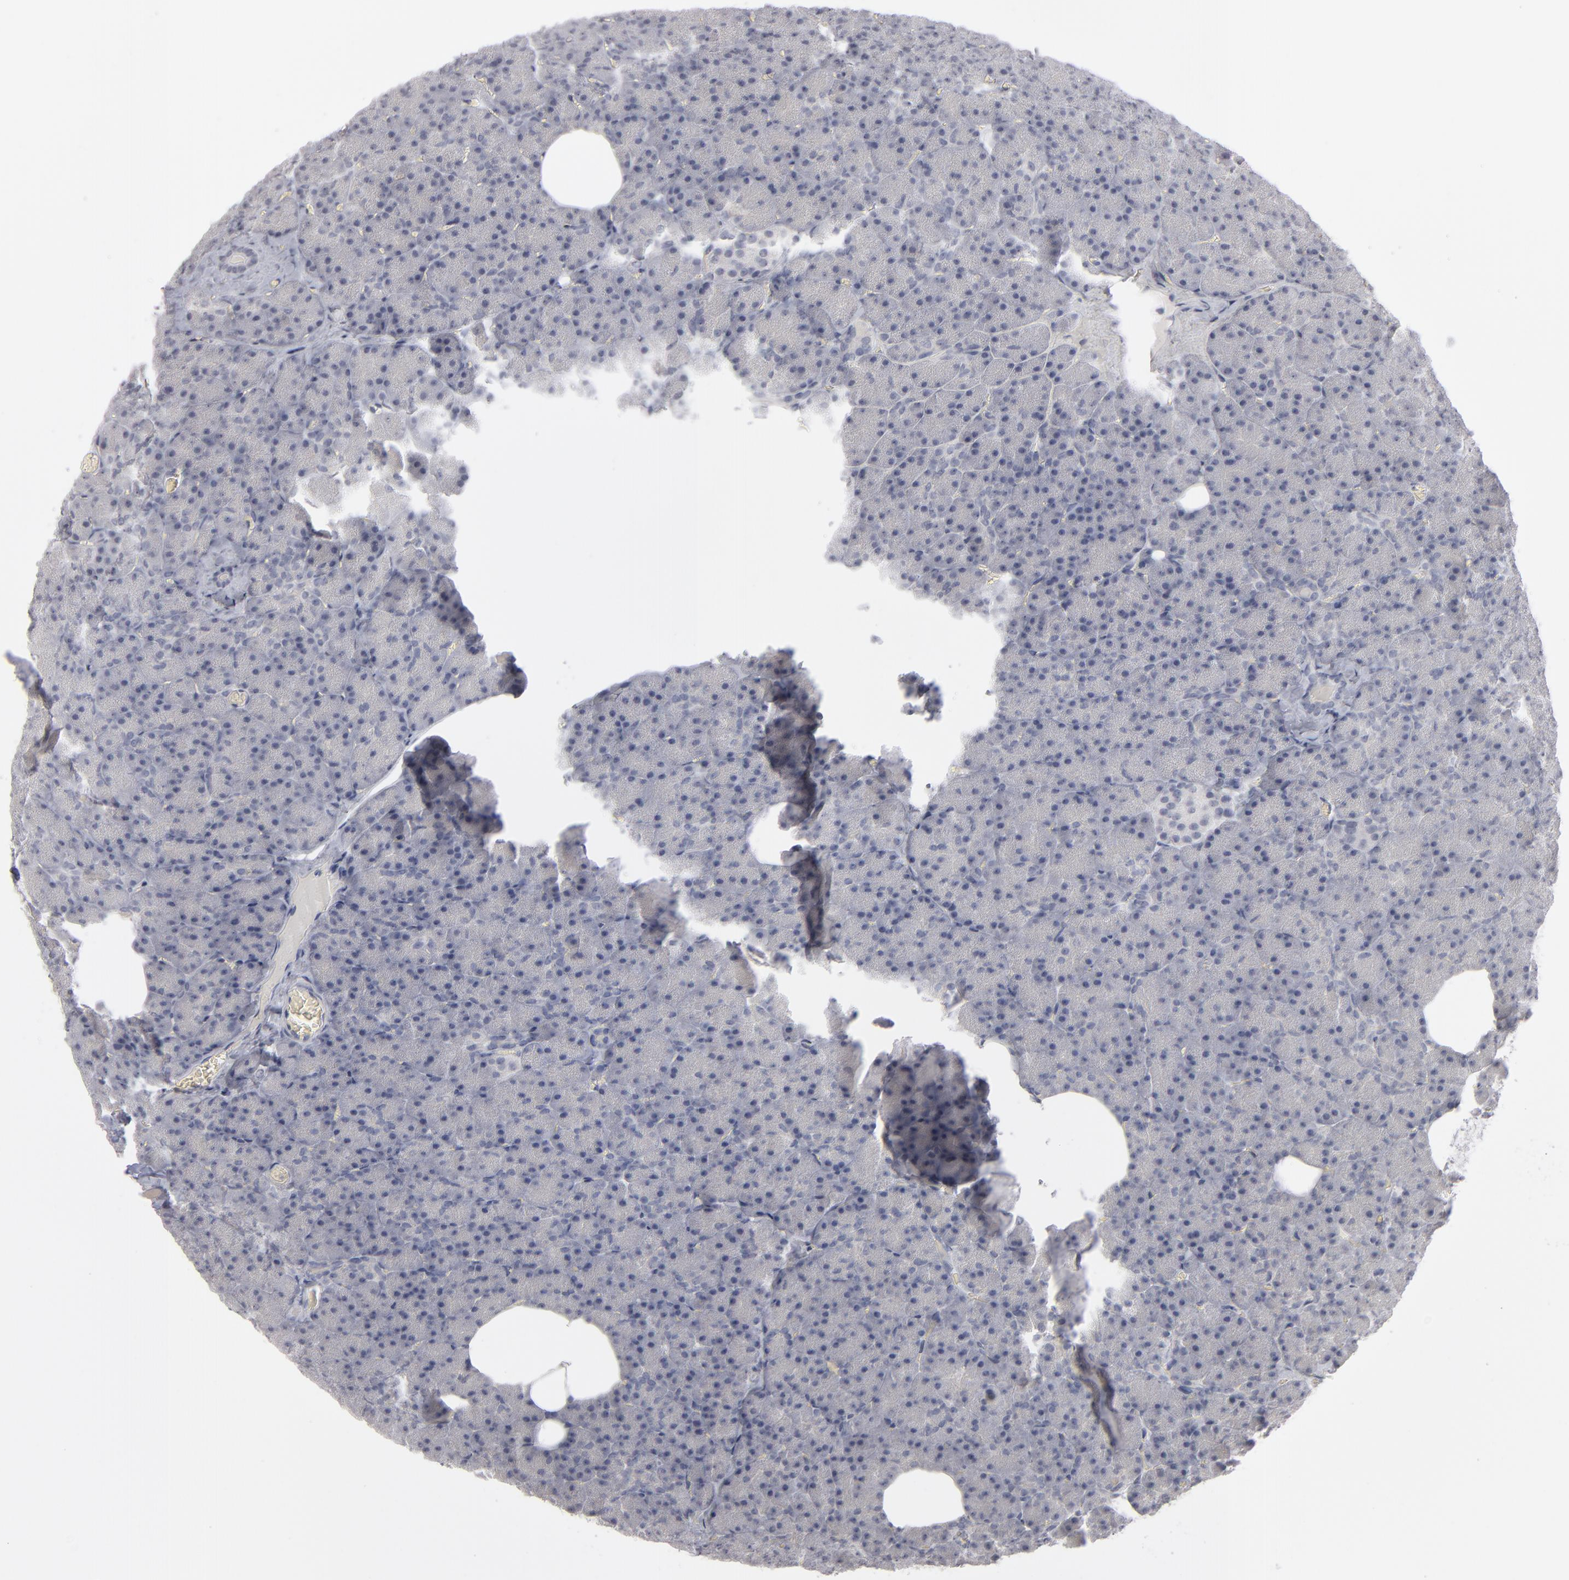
{"staining": {"intensity": "negative", "quantity": "none", "location": "none"}, "tissue": "pancreas", "cell_type": "Exocrine glandular cells", "image_type": "normal", "snomed": [{"axis": "morphology", "description": "Normal tissue, NOS"}, {"axis": "topography", "description": "Pancreas"}], "caption": "Immunohistochemistry of benign pancreas exhibits no staining in exocrine glandular cells. The staining was performed using DAB to visualize the protein expression in brown, while the nuclei were stained in blue with hematoxylin (Magnification: 20x).", "gene": "KIAA1210", "patient": {"sex": "female", "age": 35}}